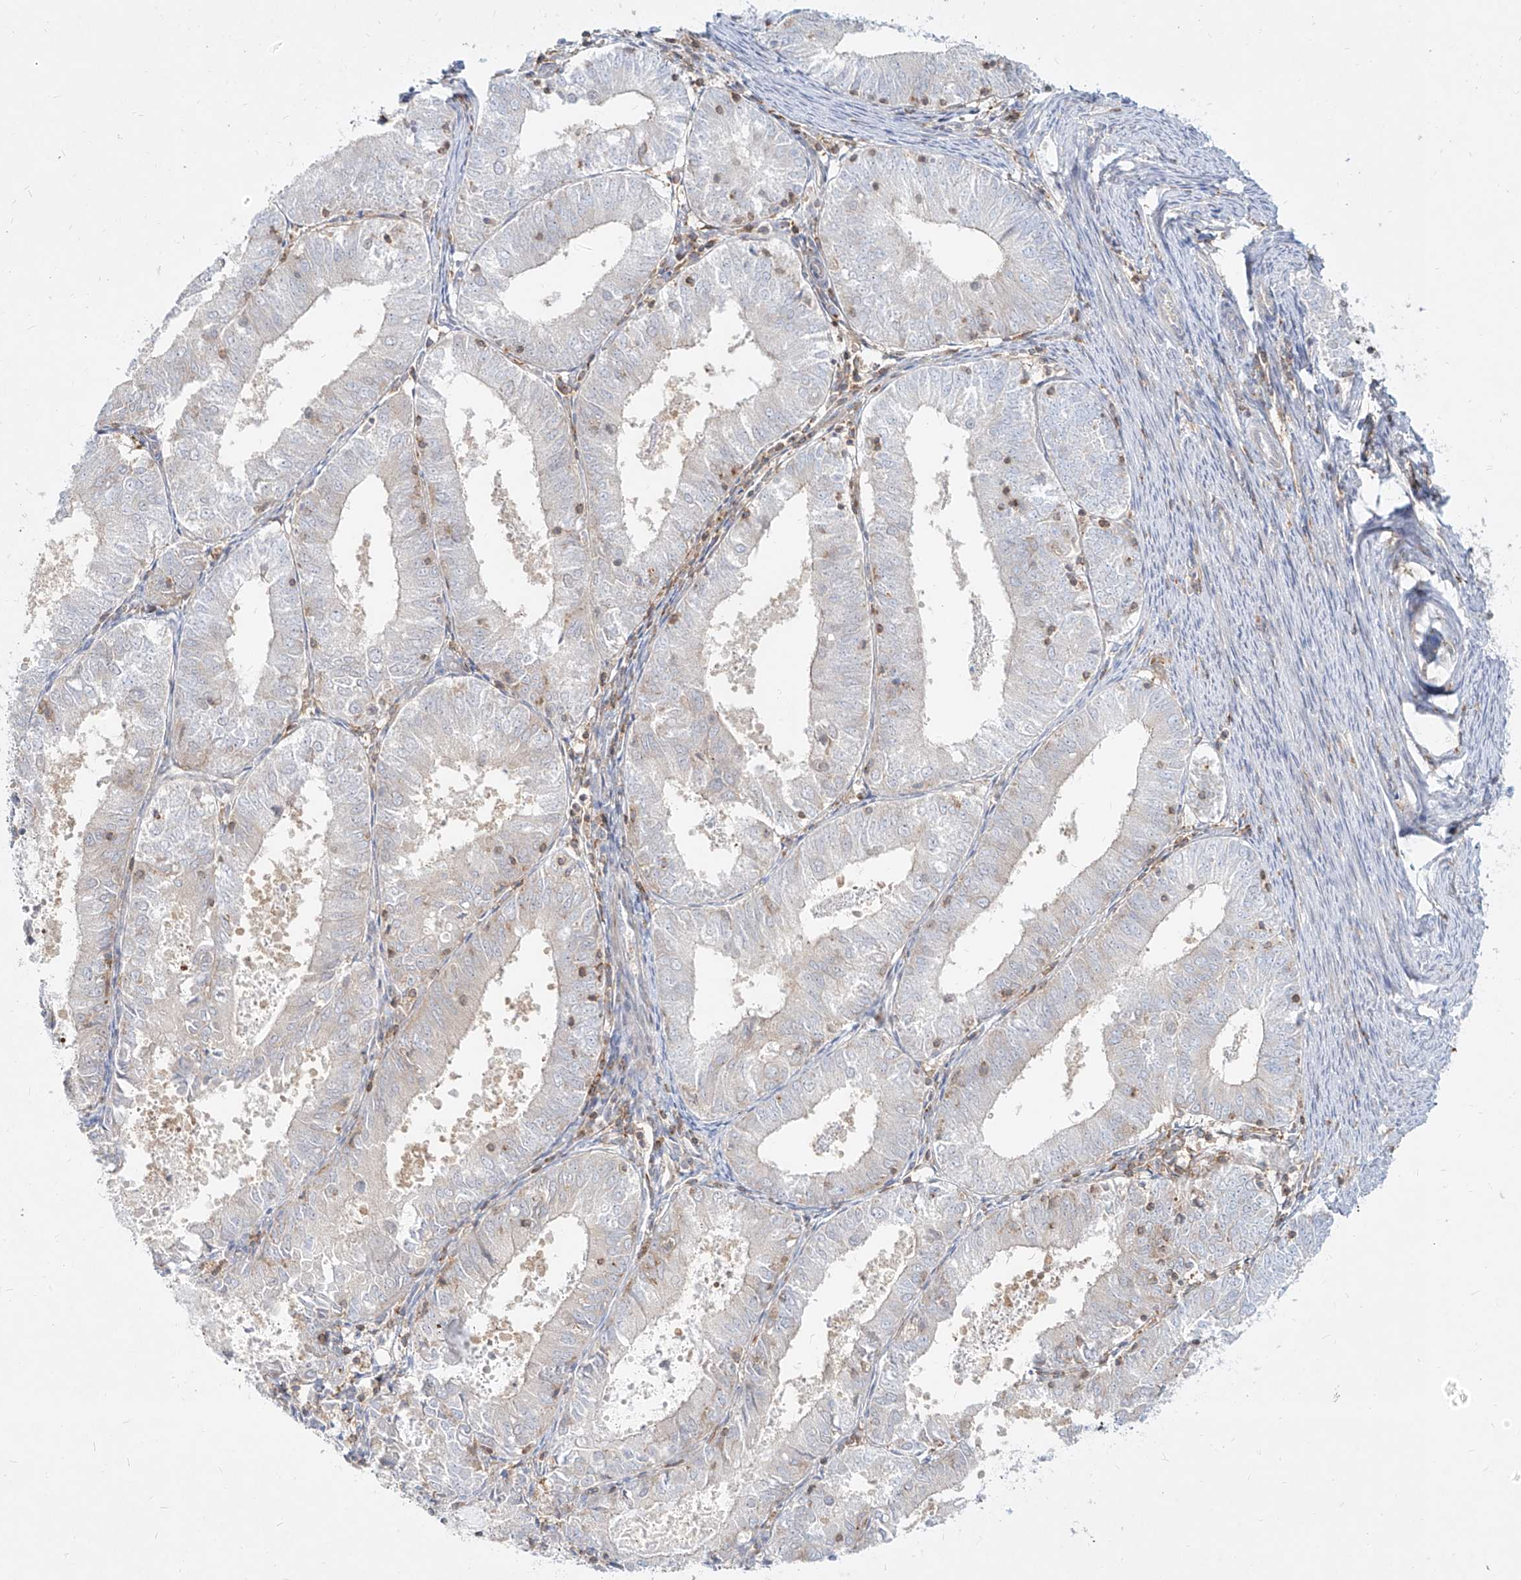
{"staining": {"intensity": "negative", "quantity": "none", "location": "none"}, "tissue": "endometrial cancer", "cell_type": "Tumor cells", "image_type": "cancer", "snomed": [{"axis": "morphology", "description": "Adenocarcinoma, NOS"}, {"axis": "topography", "description": "Endometrium"}], "caption": "Immunohistochemistry histopathology image of neoplastic tissue: endometrial cancer (adenocarcinoma) stained with DAB shows no significant protein staining in tumor cells.", "gene": "SLC2A12", "patient": {"sex": "female", "age": 57}}